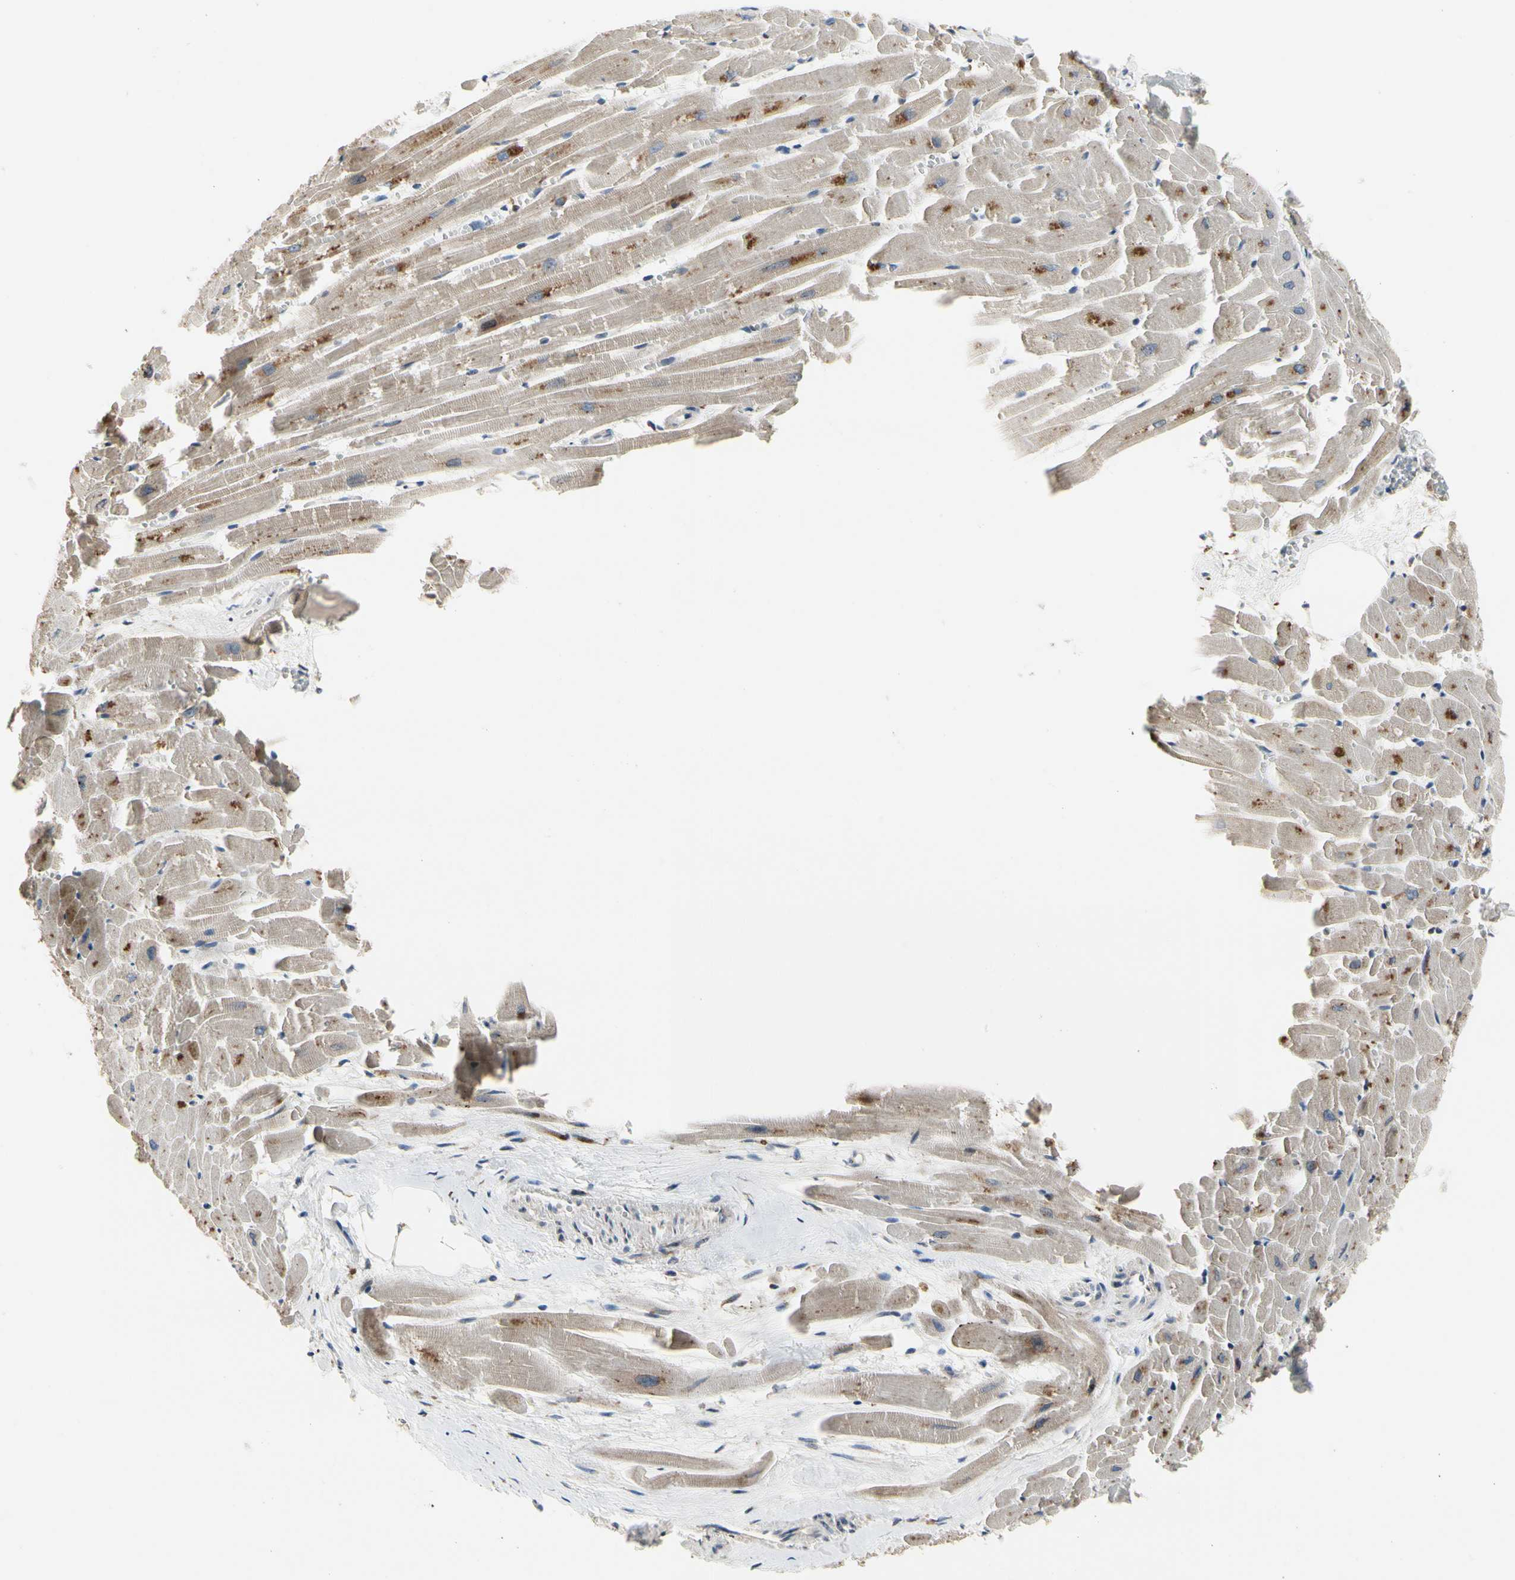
{"staining": {"intensity": "weak", "quantity": "25%-75%", "location": "cytoplasmic/membranous"}, "tissue": "heart muscle", "cell_type": "Cardiomyocytes", "image_type": "normal", "snomed": [{"axis": "morphology", "description": "Normal tissue, NOS"}, {"axis": "topography", "description": "Heart"}], "caption": "Immunohistochemistry (IHC) micrograph of benign heart muscle: heart muscle stained using immunohistochemistry (IHC) shows low levels of weak protein expression localized specifically in the cytoplasmic/membranous of cardiomyocytes, appearing as a cytoplasmic/membranous brown color.", "gene": "MMEL1", "patient": {"sex": "female", "age": 19}}